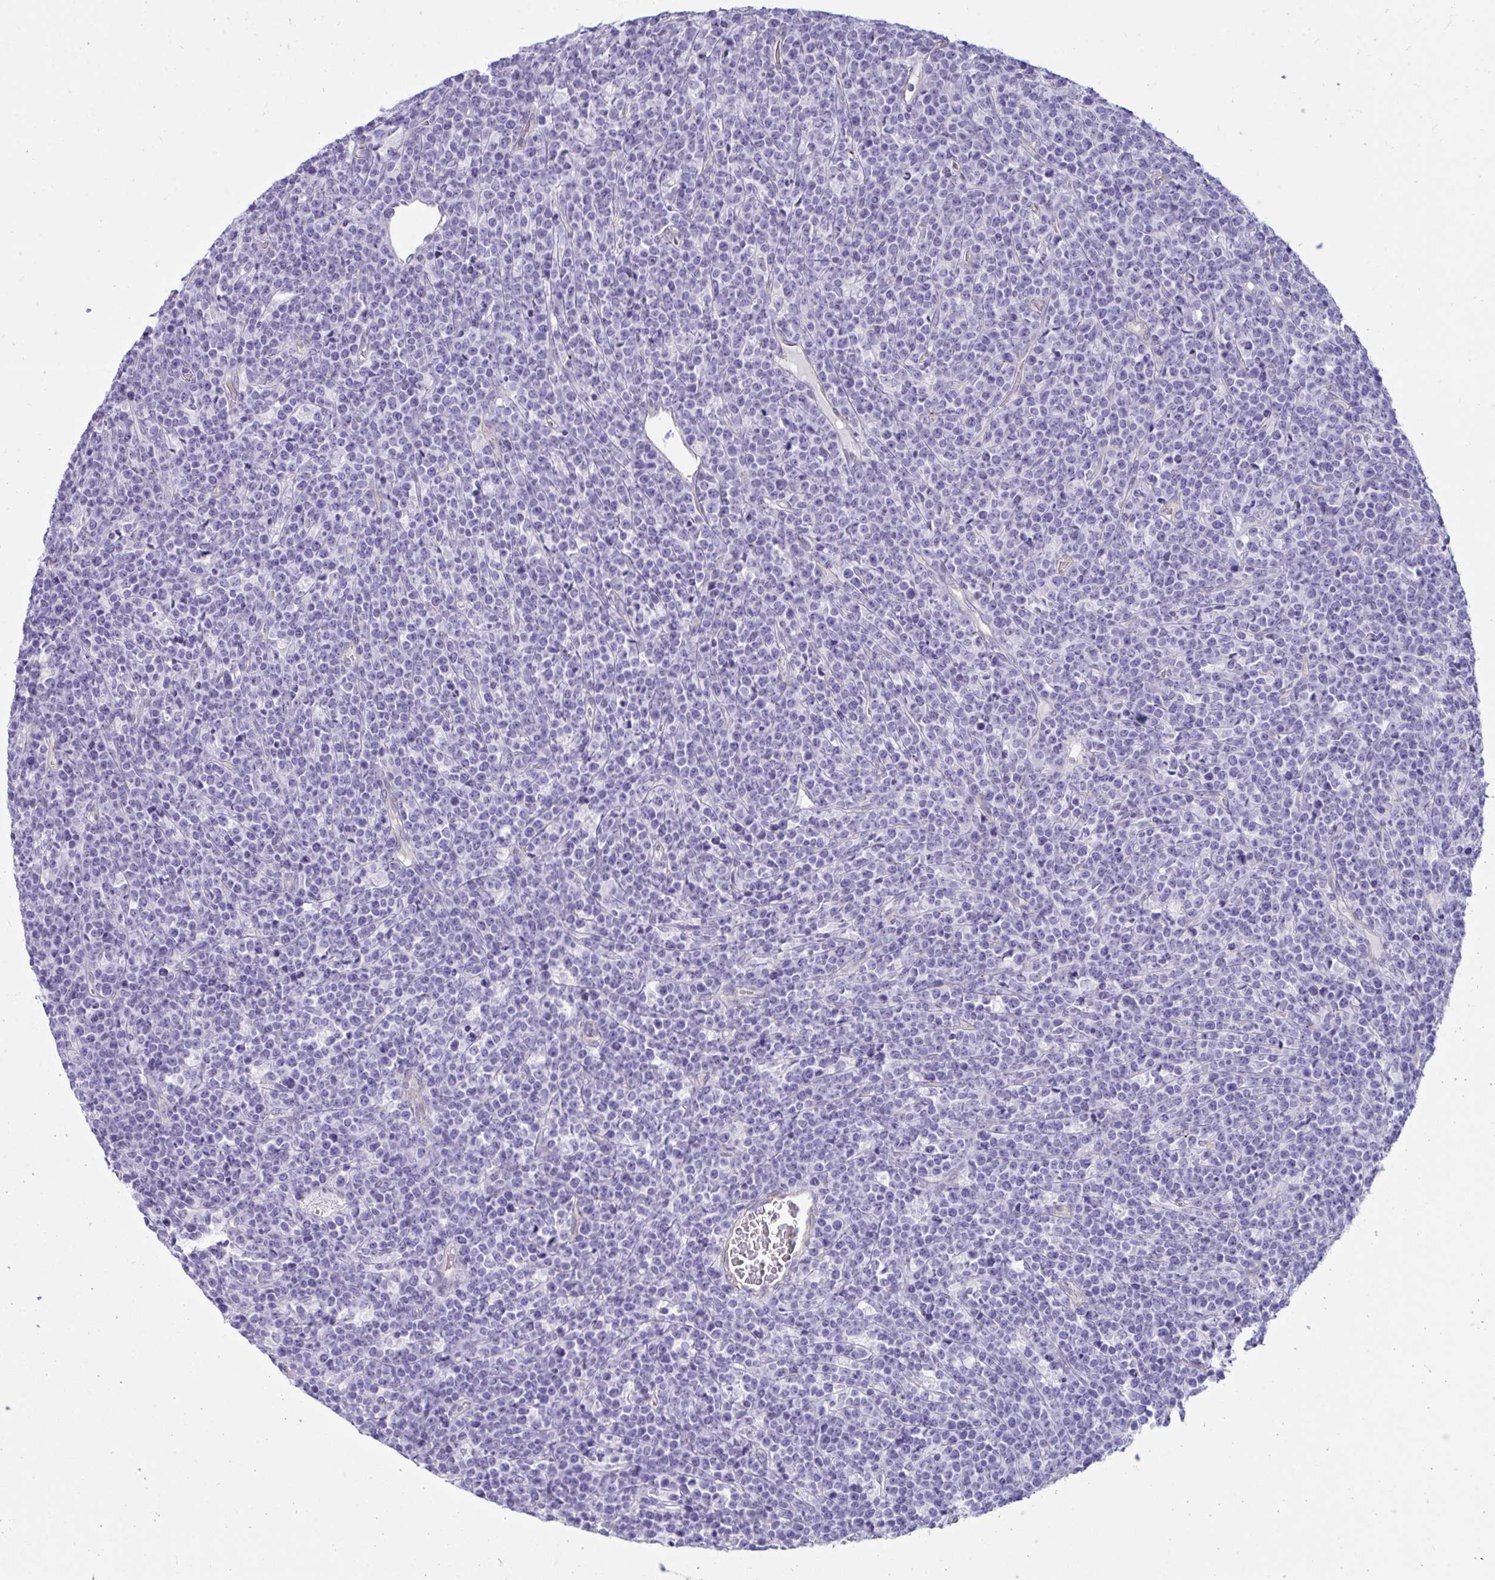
{"staining": {"intensity": "negative", "quantity": "none", "location": "none"}, "tissue": "lymphoma", "cell_type": "Tumor cells", "image_type": "cancer", "snomed": [{"axis": "morphology", "description": "Malignant lymphoma, non-Hodgkin's type, High grade"}, {"axis": "topography", "description": "Ovary"}], "caption": "There is no significant staining in tumor cells of high-grade malignant lymphoma, non-Hodgkin's type. (Brightfield microscopy of DAB (3,3'-diaminobenzidine) IHC at high magnification).", "gene": "UBL3", "patient": {"sex": "female", "age": 56}}